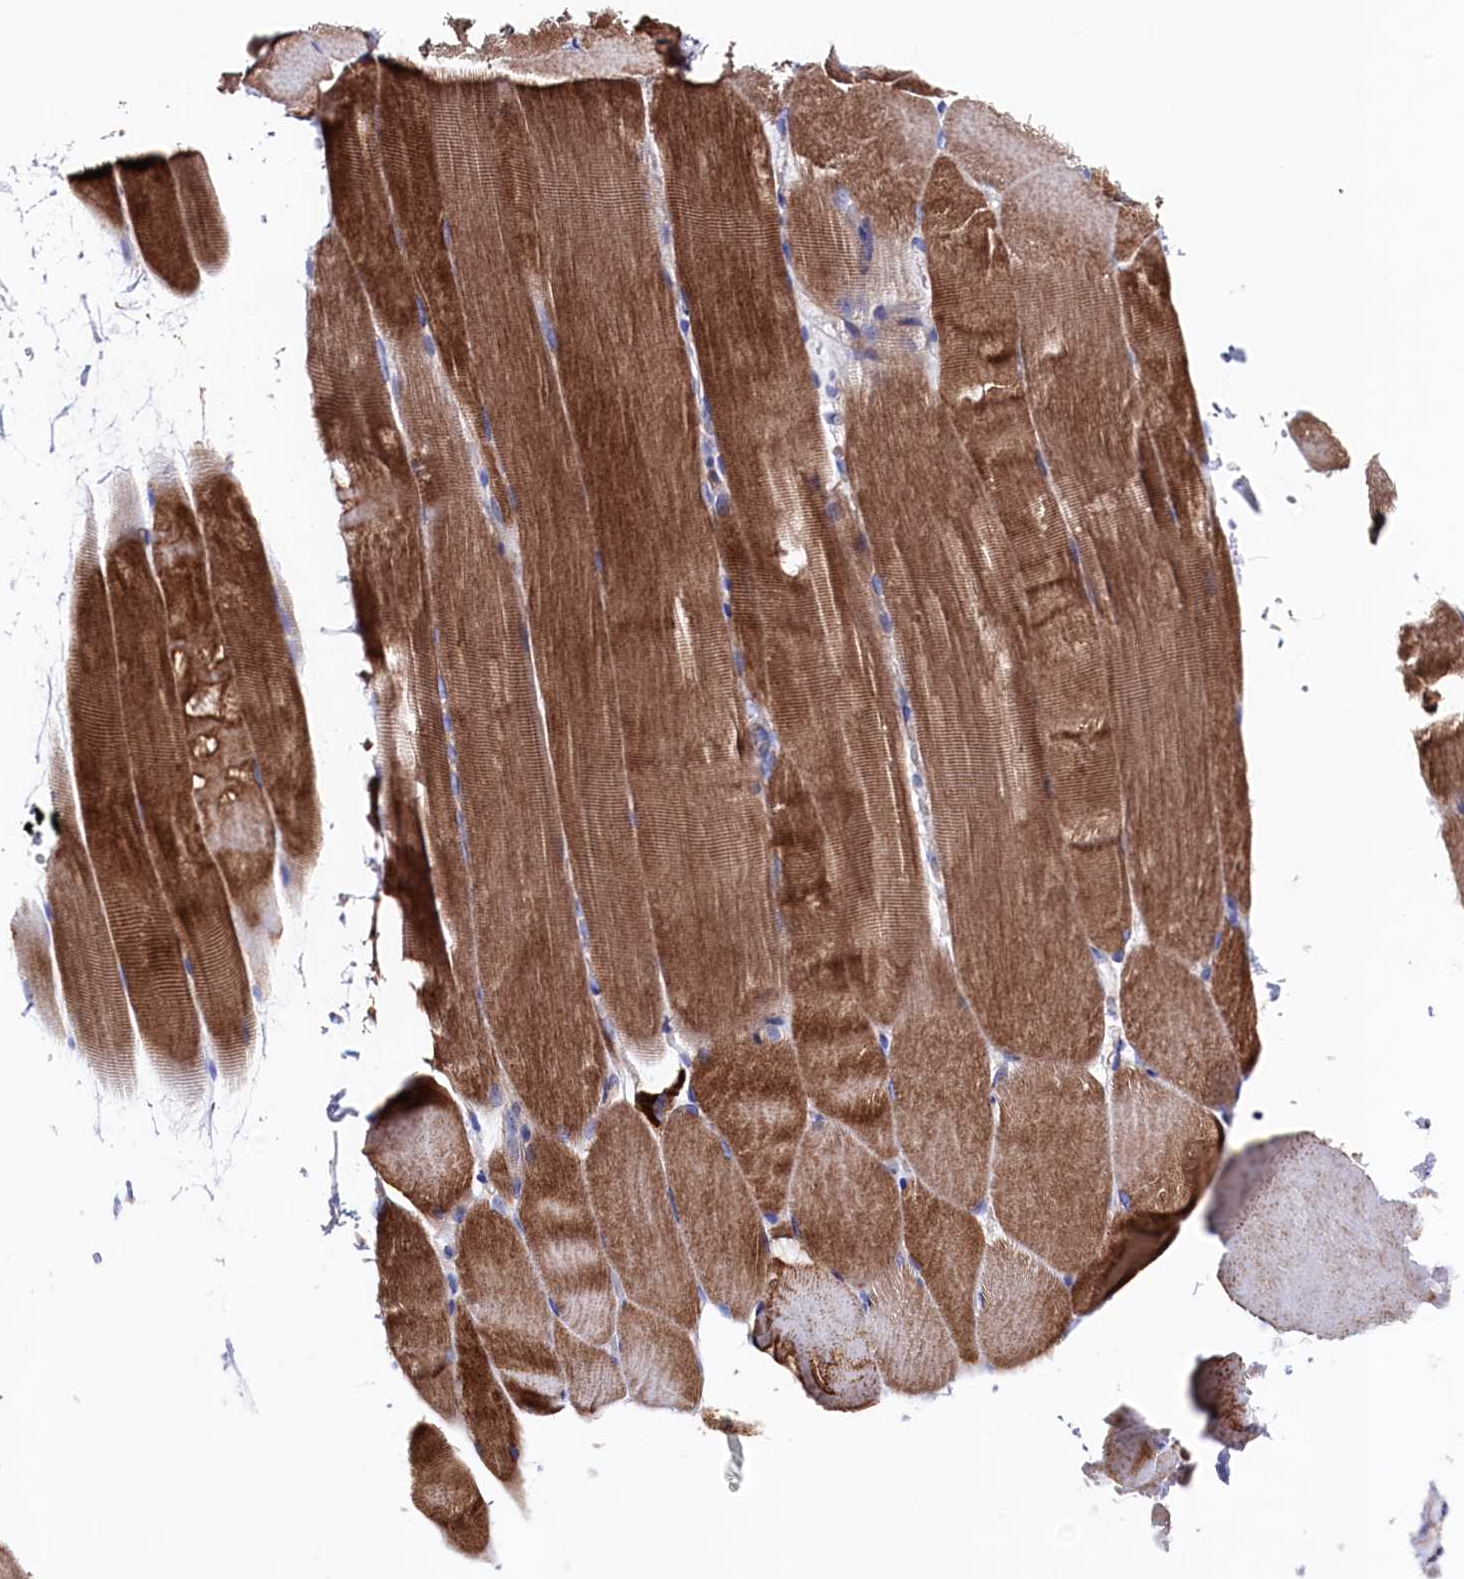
{"staining": {"intensity": "moderate", "quantity": ">75%", "location": "cytoplasmic/membranous"}, "tissue": "skeletal muscle", "cell_type": "Myocytes", "image_type": "normal", "snomed": [{"axis": "morphology", "description": "Normal tissue, NOS"}, {"axis": "topography", "description": "Skeletal muscle"}, {"axis": "topography", "description": "Parathyroid gland"}], "caption": "Protein expression analysis of normal skeletal muscle demonstrates moderate cytoplasmic/membranous positivity in approximately >75% of myocytes.", "gene": "WNT8A", "patient": {"sex": "female", "age": 37}}